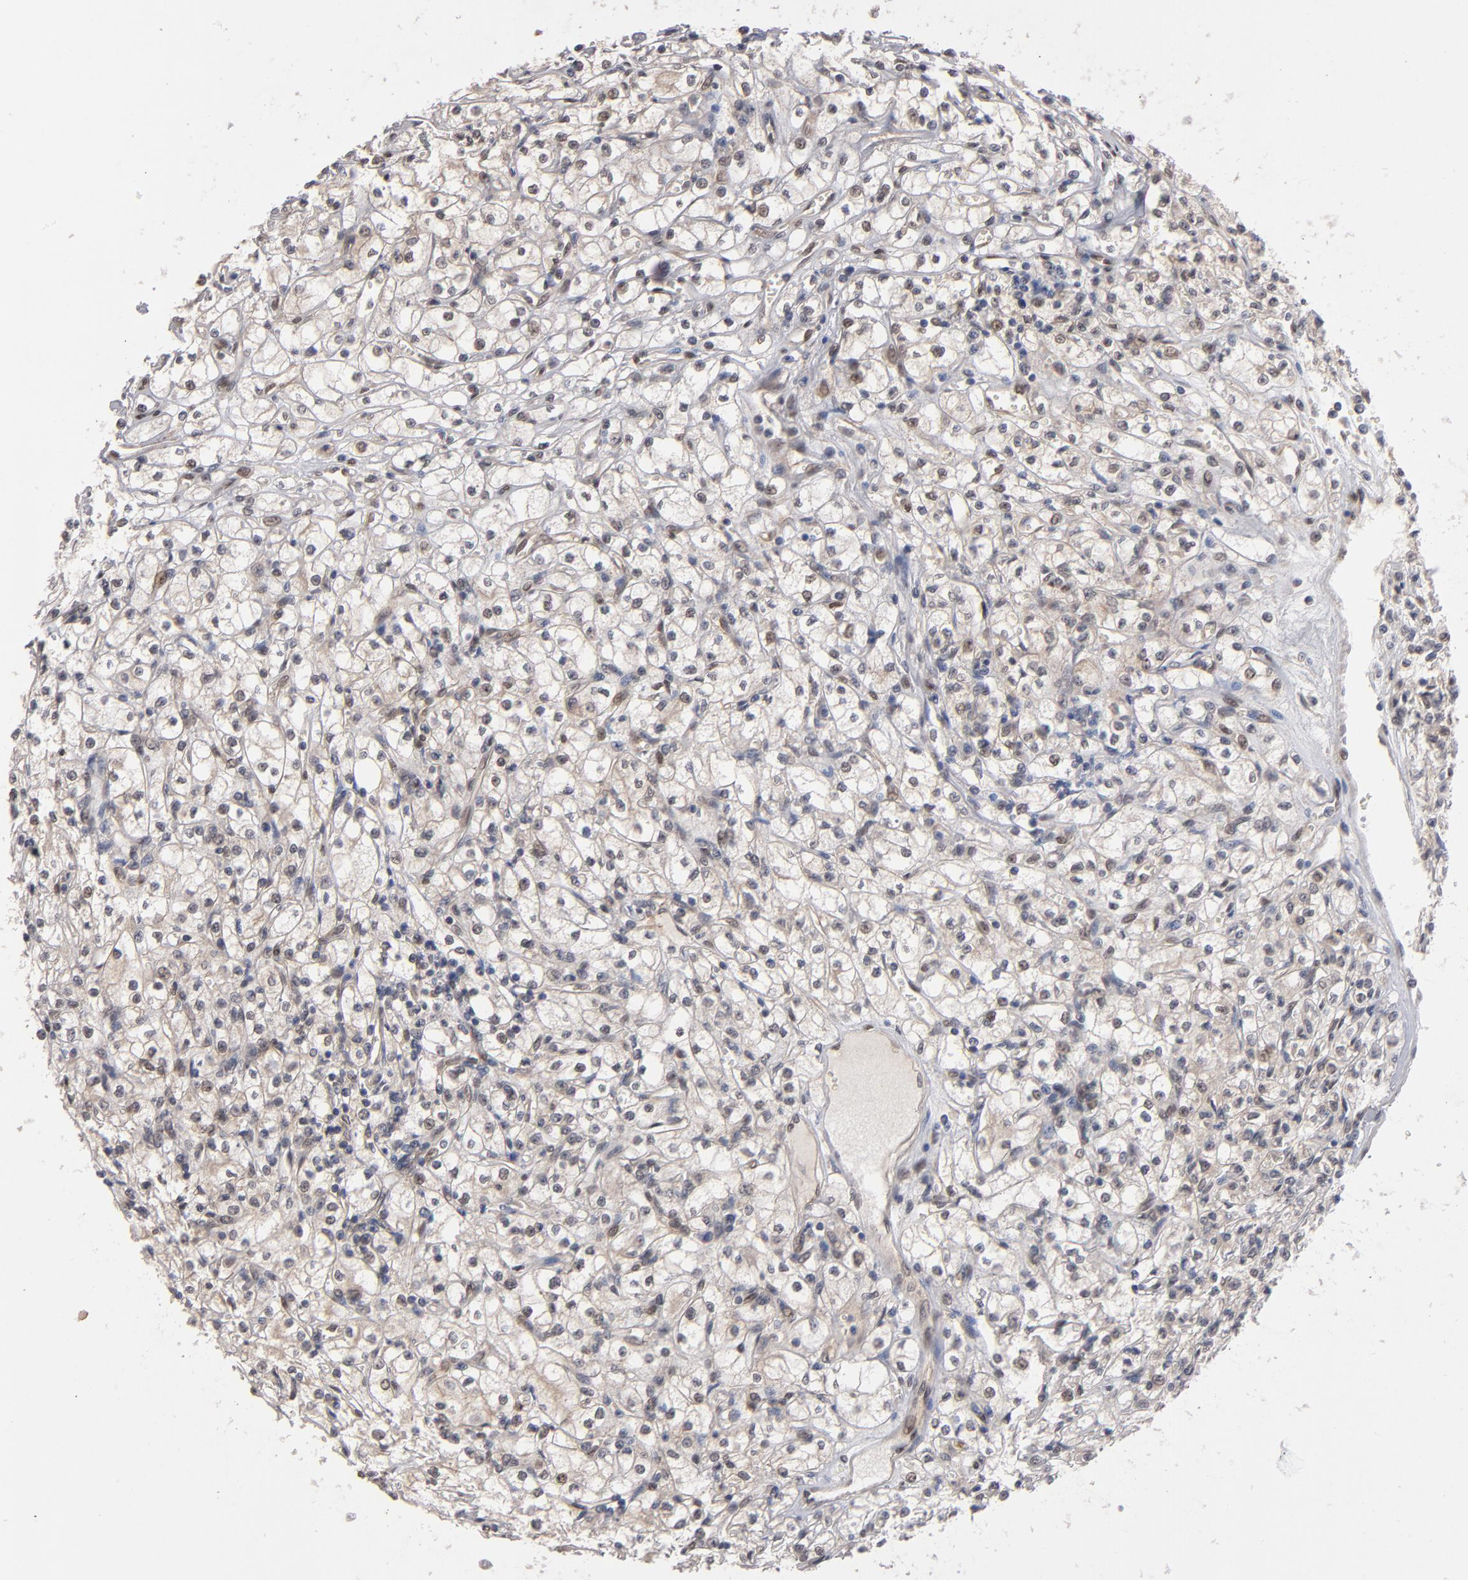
{"staining": {"intensity": "weak", "quantity": "25%-75%", "location": "cytoplasmic/membranous,nuclear"}, "tissue": "renal cancer", "cell_type": "Tumor cells", "image_type": "cancer", "snomed": [{"axis": "morphology", "description": "Adenocarcinoma, NOS"}, {"axis": "topography", "description": "Kidney"}], "caption": "Protein analysis of renal cancer tissue exhibits weak cytoplasmic/membranous and nuclear positivity in approximately 25%-75% of tumor cells. The staining was performed using DAB (3,3'-diaminobenzidine) to visualize the protein expression in brown, while the nuclei were stained in blue with hematoxylin (Magnification: 20x).", "gene": "HUWE1", "patient": {"sex": "male", "age": 61}}